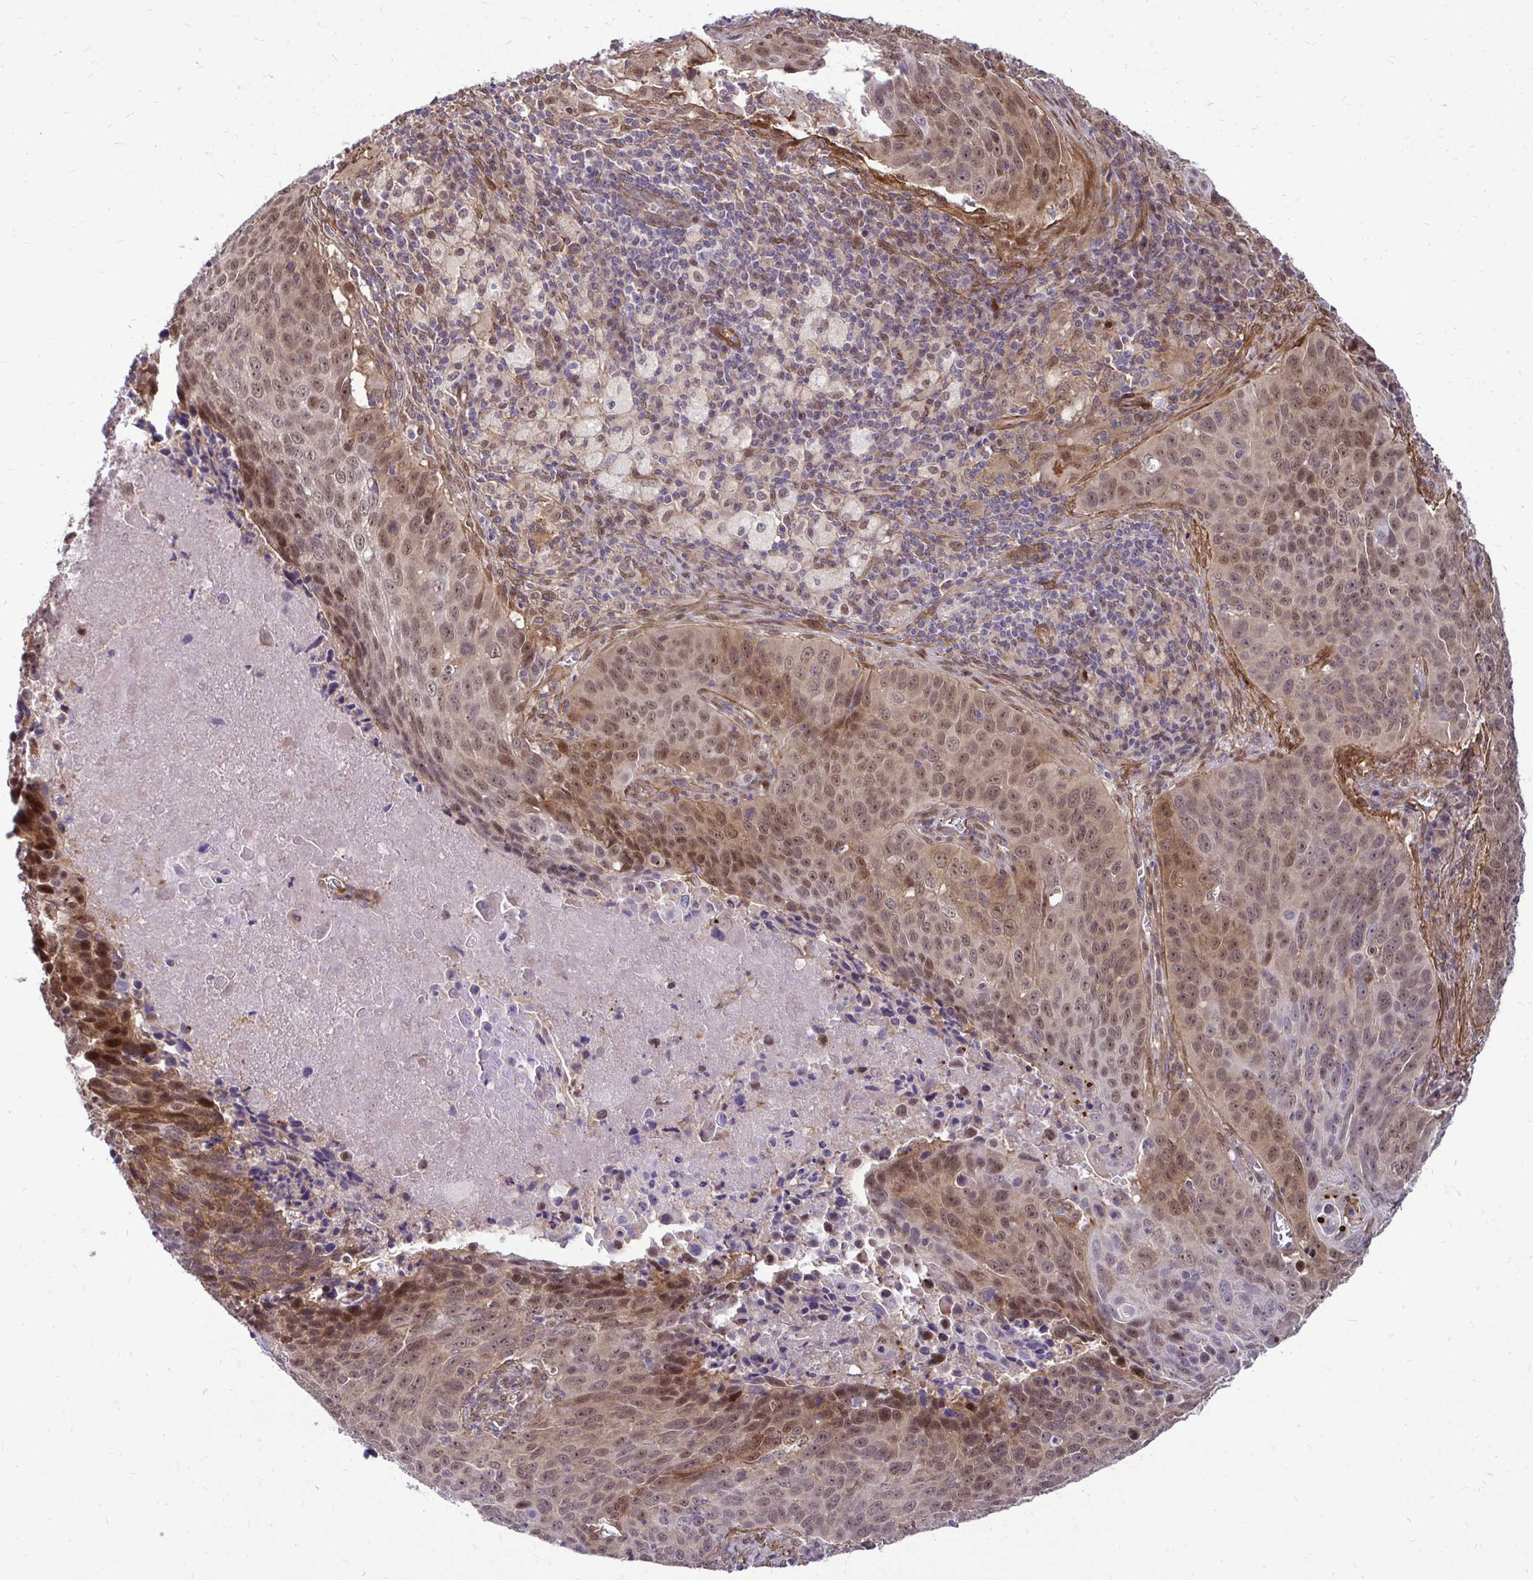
{"staining": {"intensity": "moderate", "quantity": "25%-75%", "location": "cytoplasmic/membranous,nuclear"}, "tissue": "lung cancer", "cell_type": "Tumor cells", "image_type": "cancer", "snomed": [{"axis": "morphology", "description": "Squamous cell carcinoma, NOS"}, {"axis": "topography", "description": "Lung"}], "caption": "An immunohistochemistry (IHC) histopathology image of tumor tissue is shown. Protein staining in brown shows moderate cytoplasmic/membranous and nuclear positivity in lung cancer (squamous cell carcinoma) within tumor cells.", "gene": "TRIP6", "patient": {"sex": "male", "age": 78}}